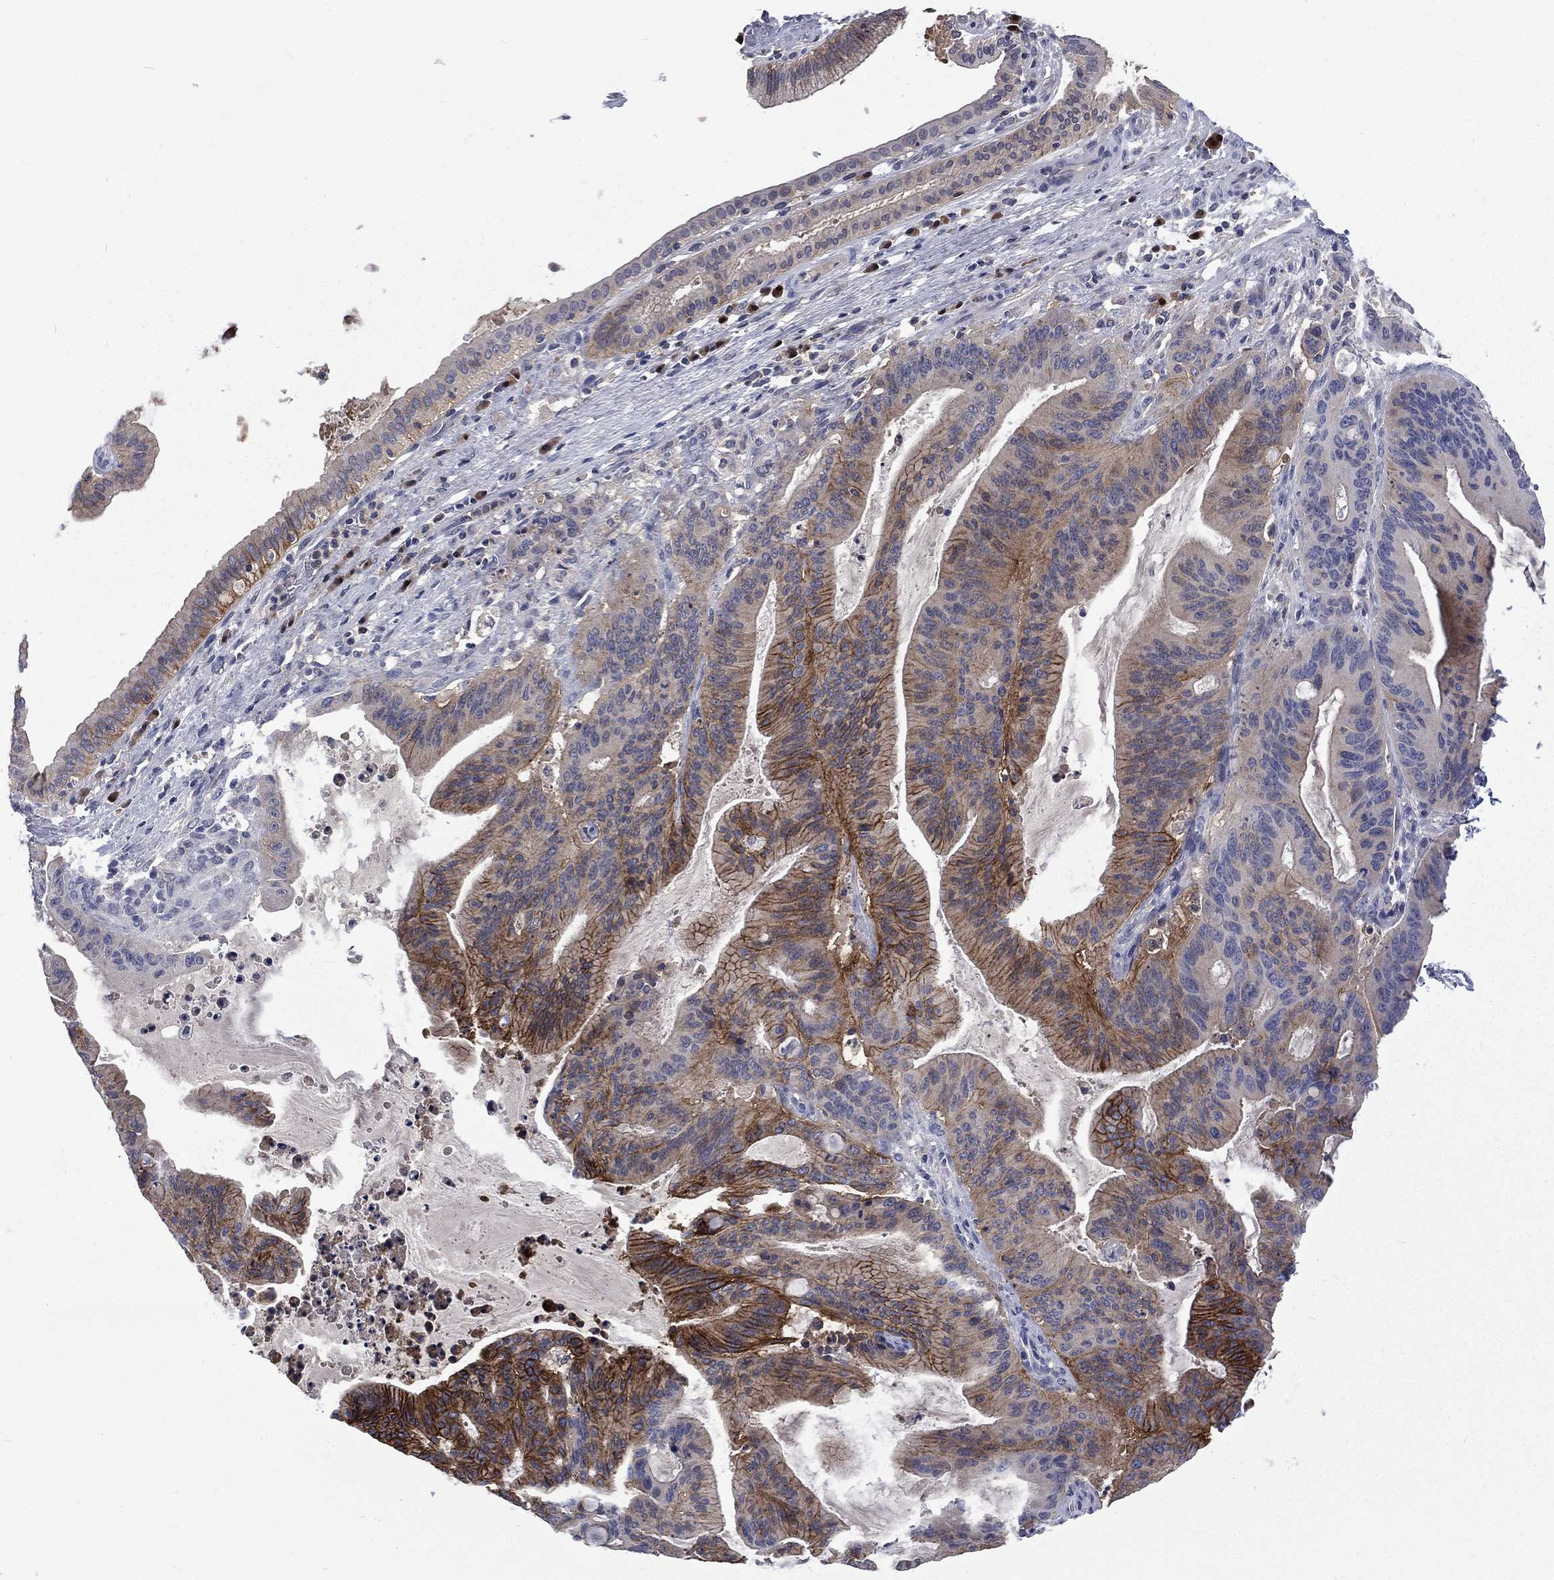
{"staining": {"intensity": "strong", "quantity": "25%-75%", "location": "cytoplasmic/membranous"}, "tissue": "liver cancer", "cell_type": "Tumor cells", "image_type": "cancer", "snomed": [{"axis": "morphology", "description": "Cholangiocarcinoma"}, {"axis": "topography", "description": "Liver"}], "caption": "IHC (DAB (3,3'-diaminobenzidine)) staining of human liver cholangiocarcinoma displays strong cytoplasmic/membranous protein positivity in about 25%-75% of tumor cells.", "gene": "CA12", "patient": {"sex": "female", "age": 73}}